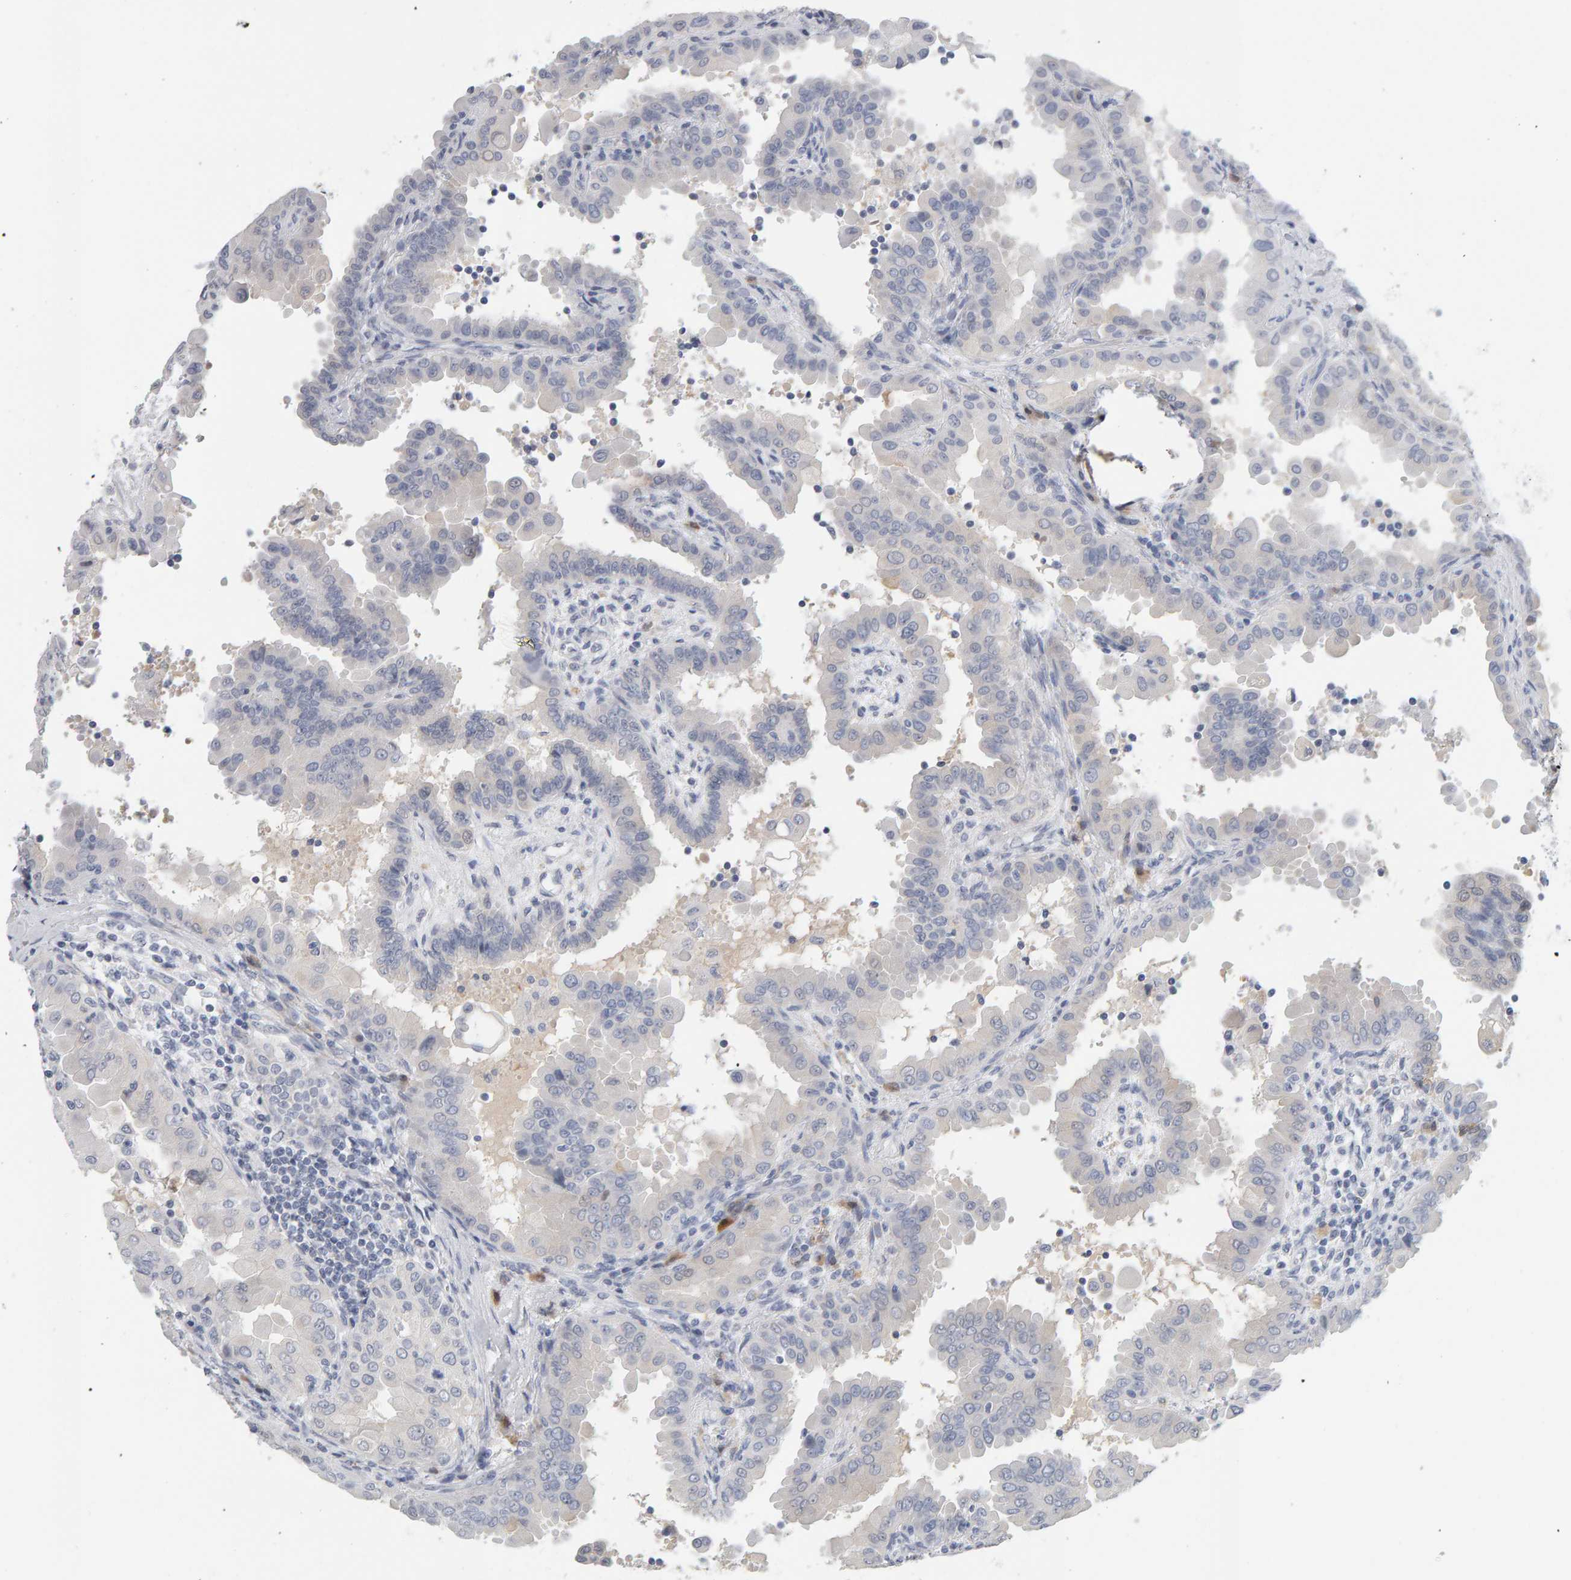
{"staining": {"intensity": "negative", "quantity": "none", "location": "none"}, "tissue": "thyroid cancer", "cell_type": "Tumor cells", "image_type": "cancer", "snomed": [{"axis": "morphology", "description": "Papillary adenocarcinoma, NOS"}, {"axis": "topography", "description": "Thyroid gland"}], "caption": "High magnification brightfield microscopy of thyroid cancer (papillary adenocarcinoma) stained with DAB (3,3'-diaminobenzidine) (brown) and counterstained with hematoxylin (blue): tumor cells show no significant positivity.", "gene": "CTH", "patient": {"sex": "male", "age": 33}}